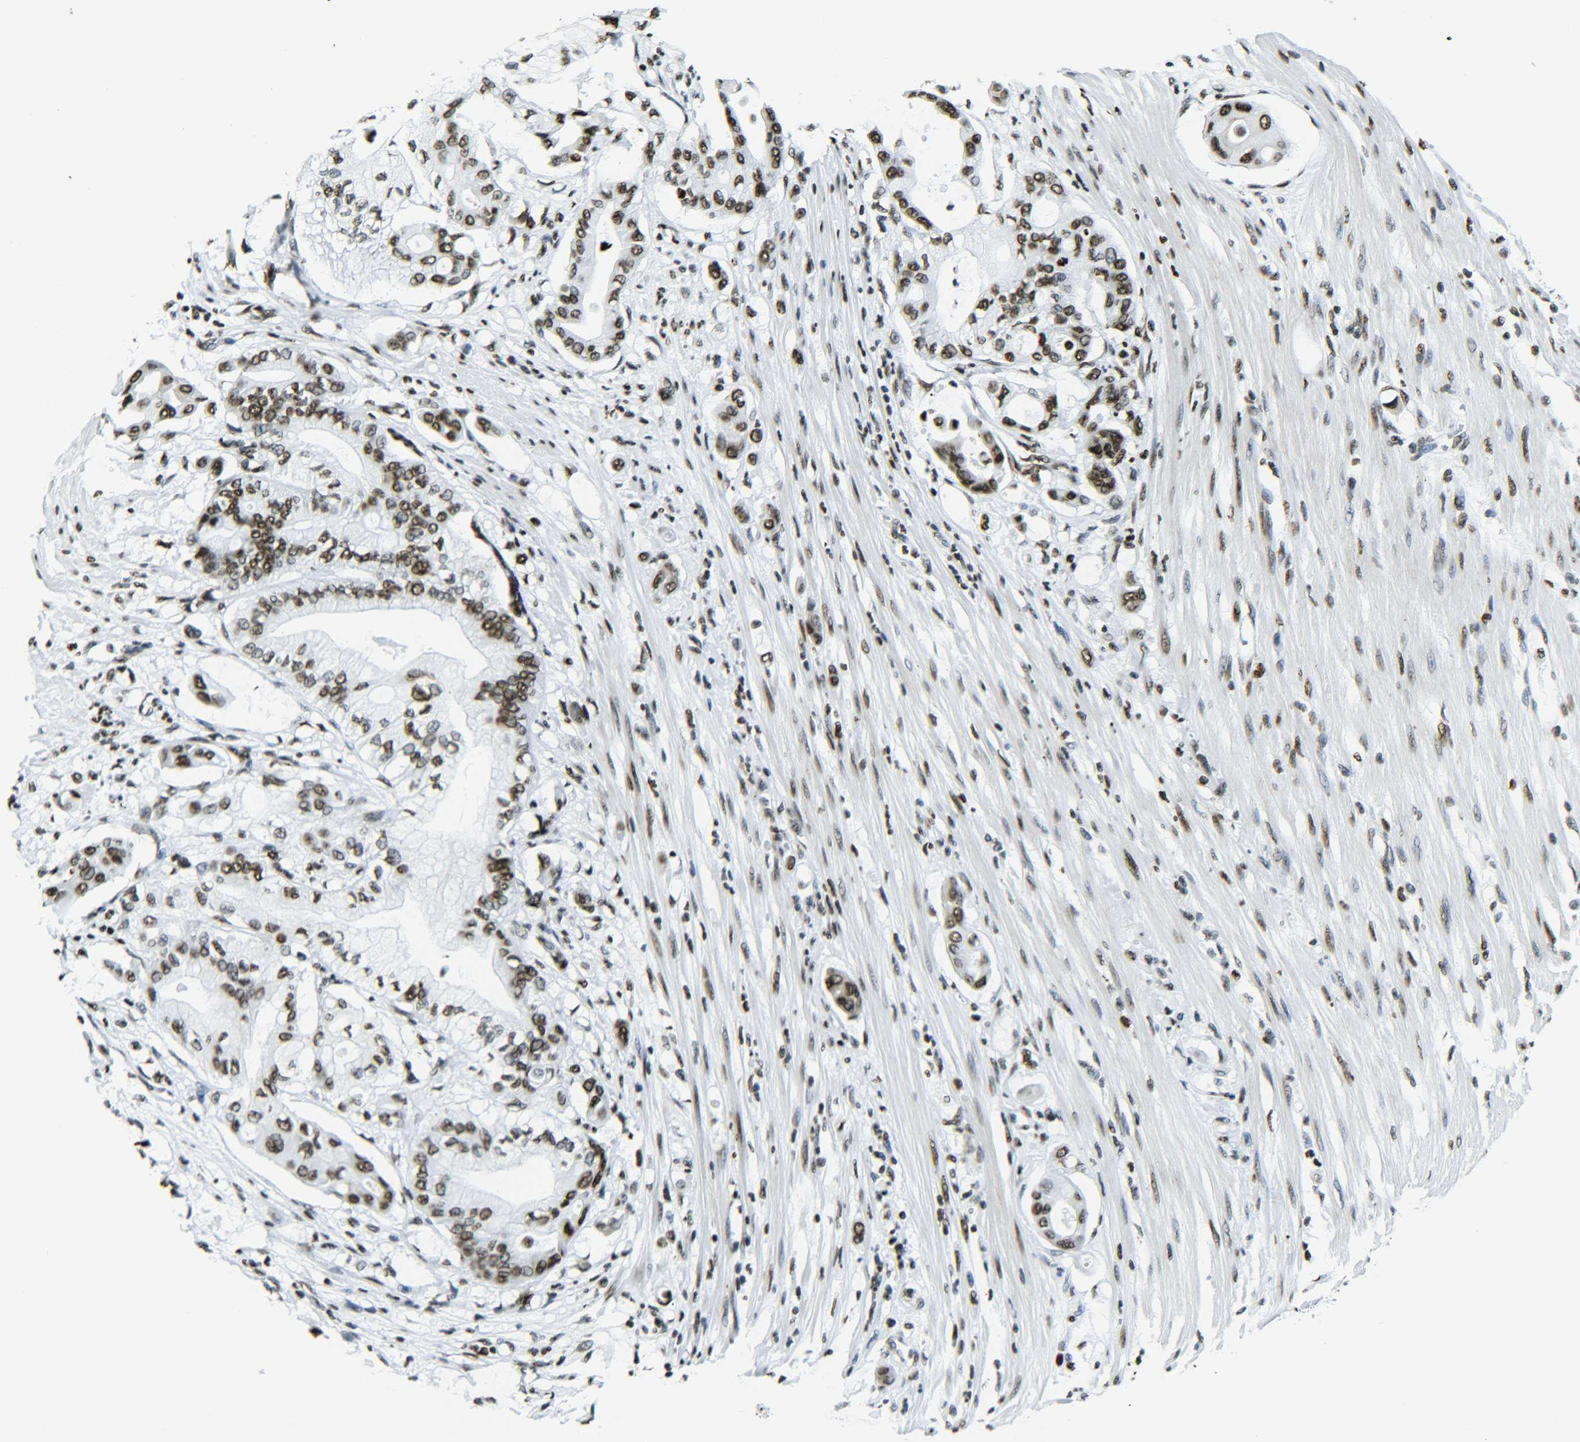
{"staining": {"intensity": "moderate", "quantity": ">75%", "location": "nuclear"}, "tissue": "pancreatic cancer", "cell_type": "Tumor cells", "image_type": "cancer", "snomed": [{"axis": "morphology", "description": "Adenocarcinoma, NOS"}, {"axis": "morphology", "description": "Adenocarcinoma, metastatic, NOS"}, {"axis": "topography", "description": "Lymph node"}, {"axis": "topography", "description": "Pancreas"}, {"axis": "topography", "description": "Duodenum"}], "caption": "Metastatic adenocarcinoma (pancreatic) stained with a protein marker reveals moderate staining in tumor cells.", "gene": "H2AX", "patient": {"sex": "female", "age": 64}}